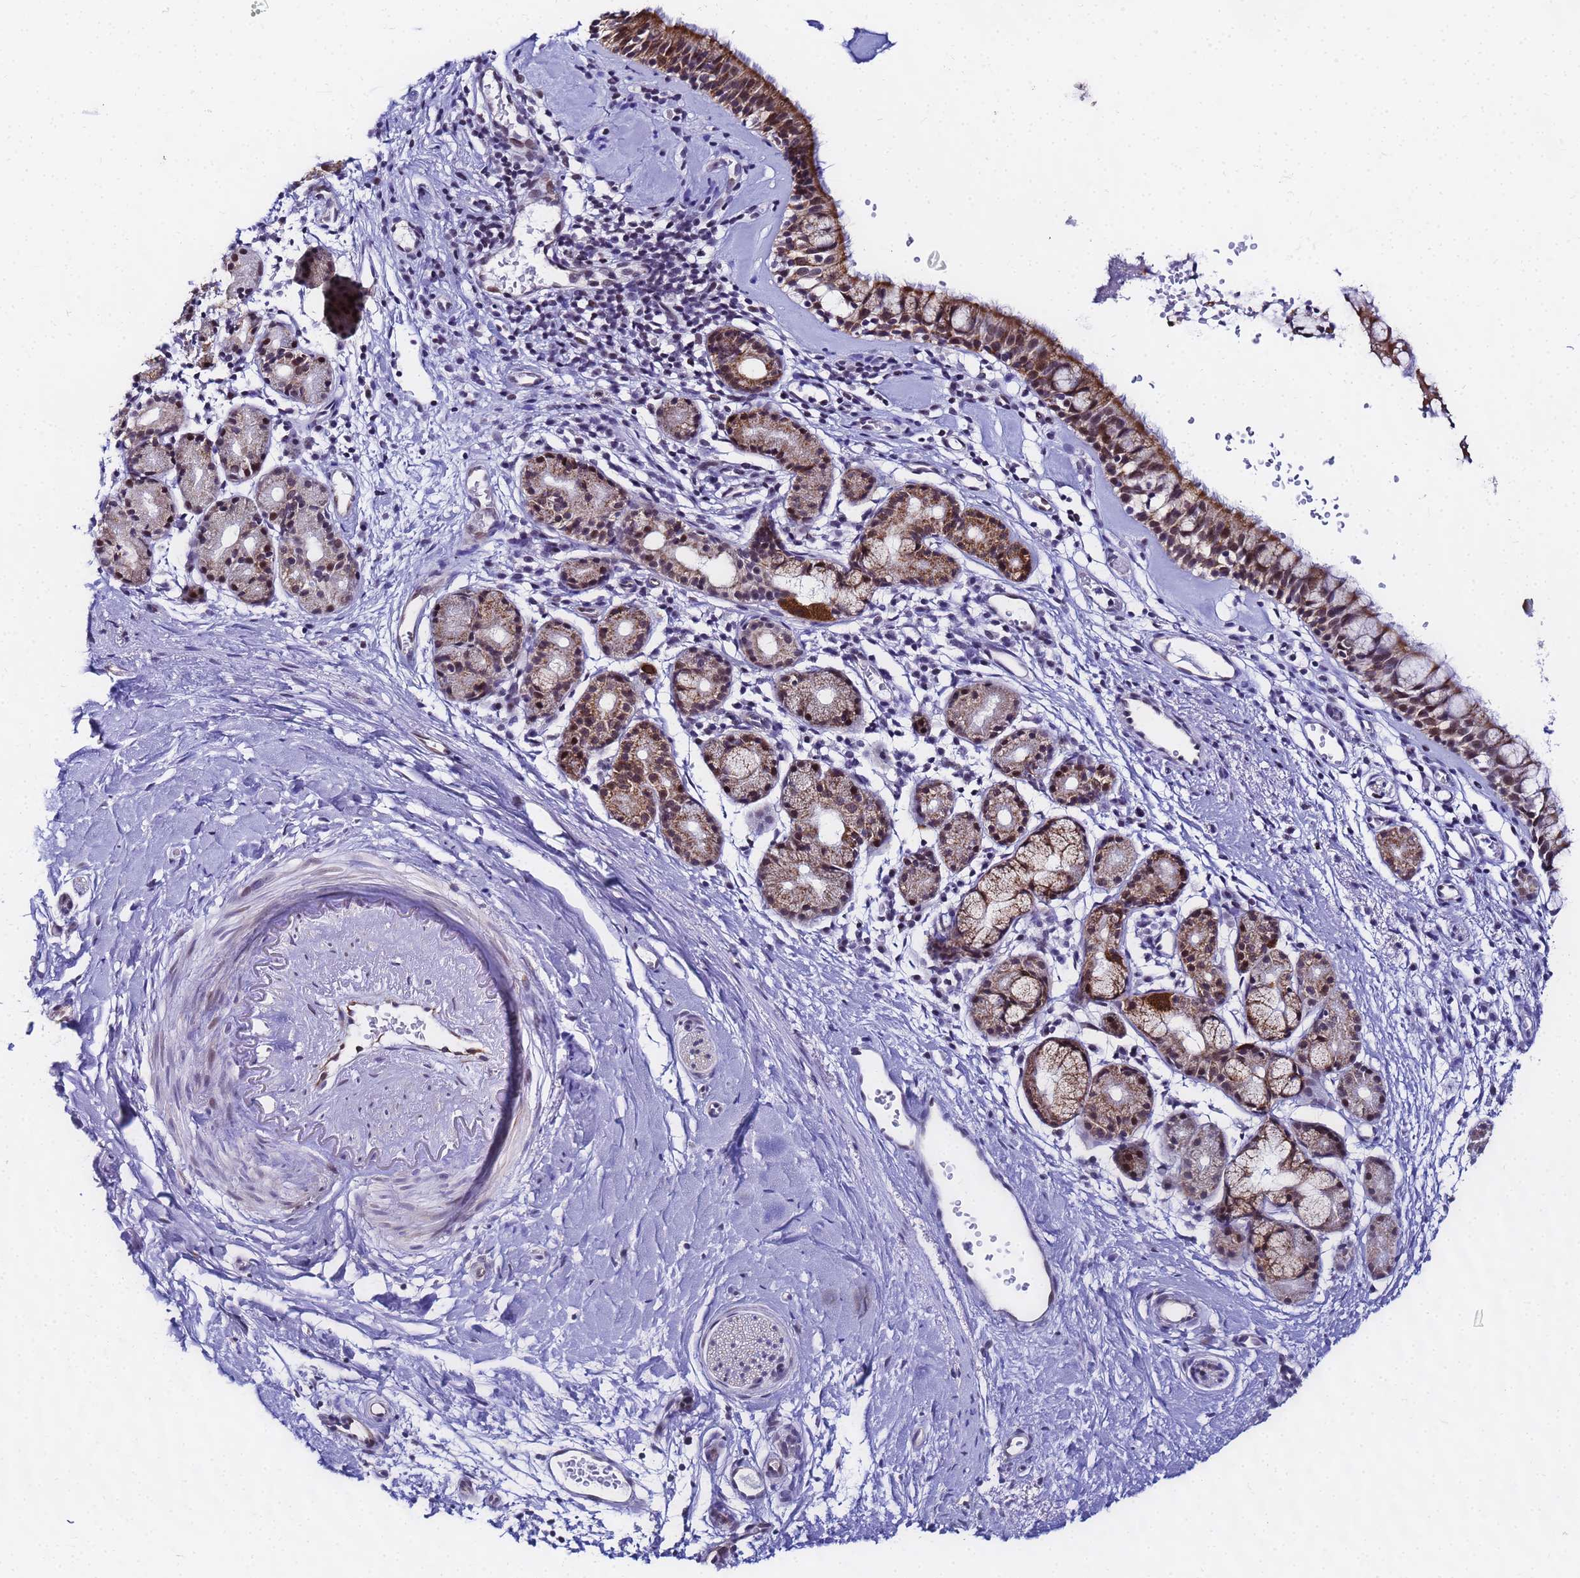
{"staining": {"intensity": "moderate", "quantity": "25%-75%", "location": "cytoplasmic/membranous"}, "tissue": "nasopharynx", "cell_type": "Respiratory epithelial cells", "image_type": "normal", "snomed": [{"axis": "morphology", "description": "Normal tissue, NOS"}, {"axis": "topography", "description": "Nasopharynx"}], "caption": "Nasopharynx stained for a protein (brown) exhibits moderate cytoplasmic/membranous positive positivity in about 25%-75% of respiratory epithelial cells.", "gene": "CKMT1A", "patient": {"sex": "male", "age": 82}}